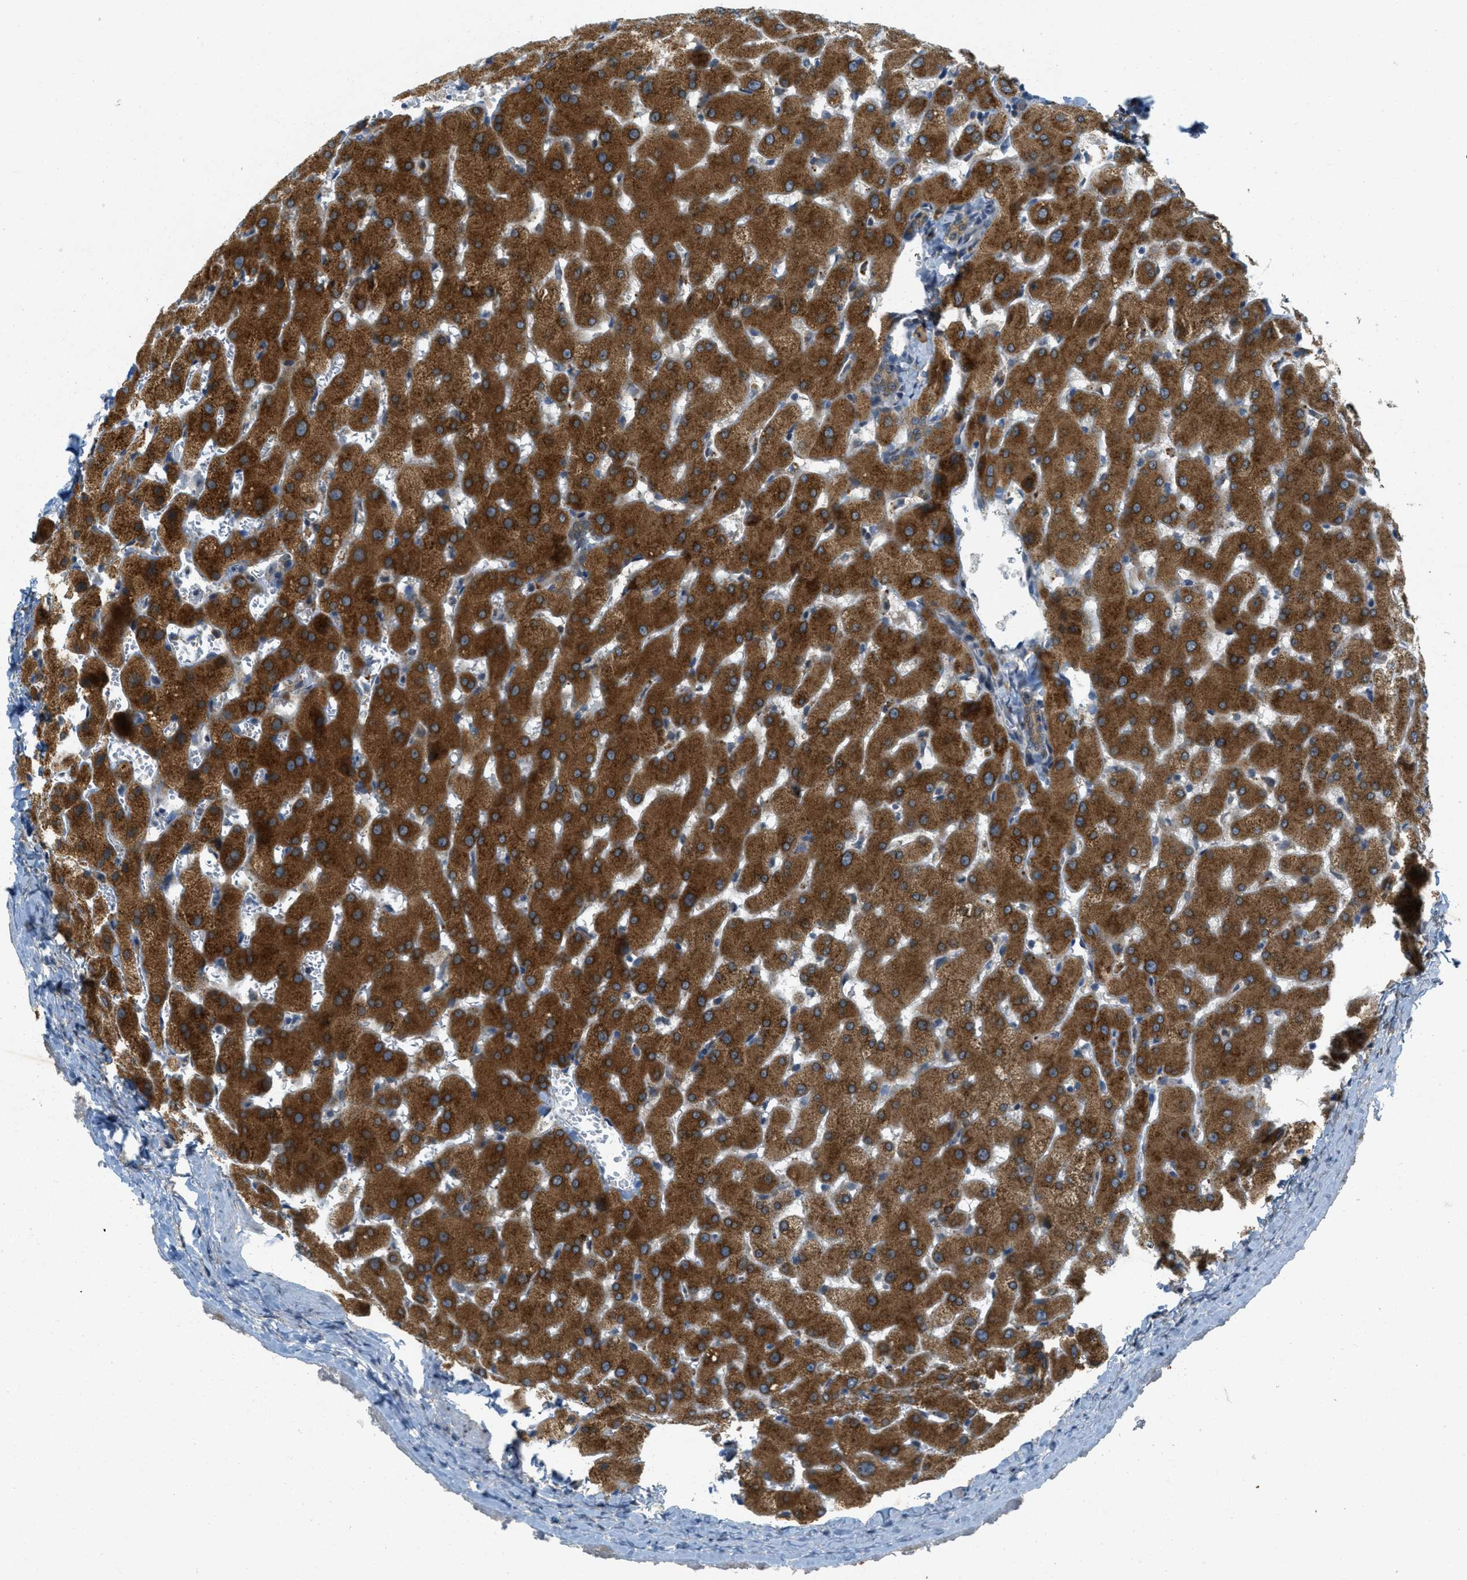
{"staining": {"intensity": "weak", "quantity": ">75%", "location": "cytoplasmic/membranous"}, "tissue": "liver", "cell_type": "Cholangiocytes", "image_type": "normal", "snomed": [{"axis": "morphology", "description": "Normal tissue, NOS"}, {"axis": "topography", "description": "Liver"}], "caption": "A low amount of weak cytoplasmic/membranous expression is present in approximately >75% of cholangiocytes in benign liver.", "gene": "SIGMAR1", "patient": {"sex": "female", "age": 63}}